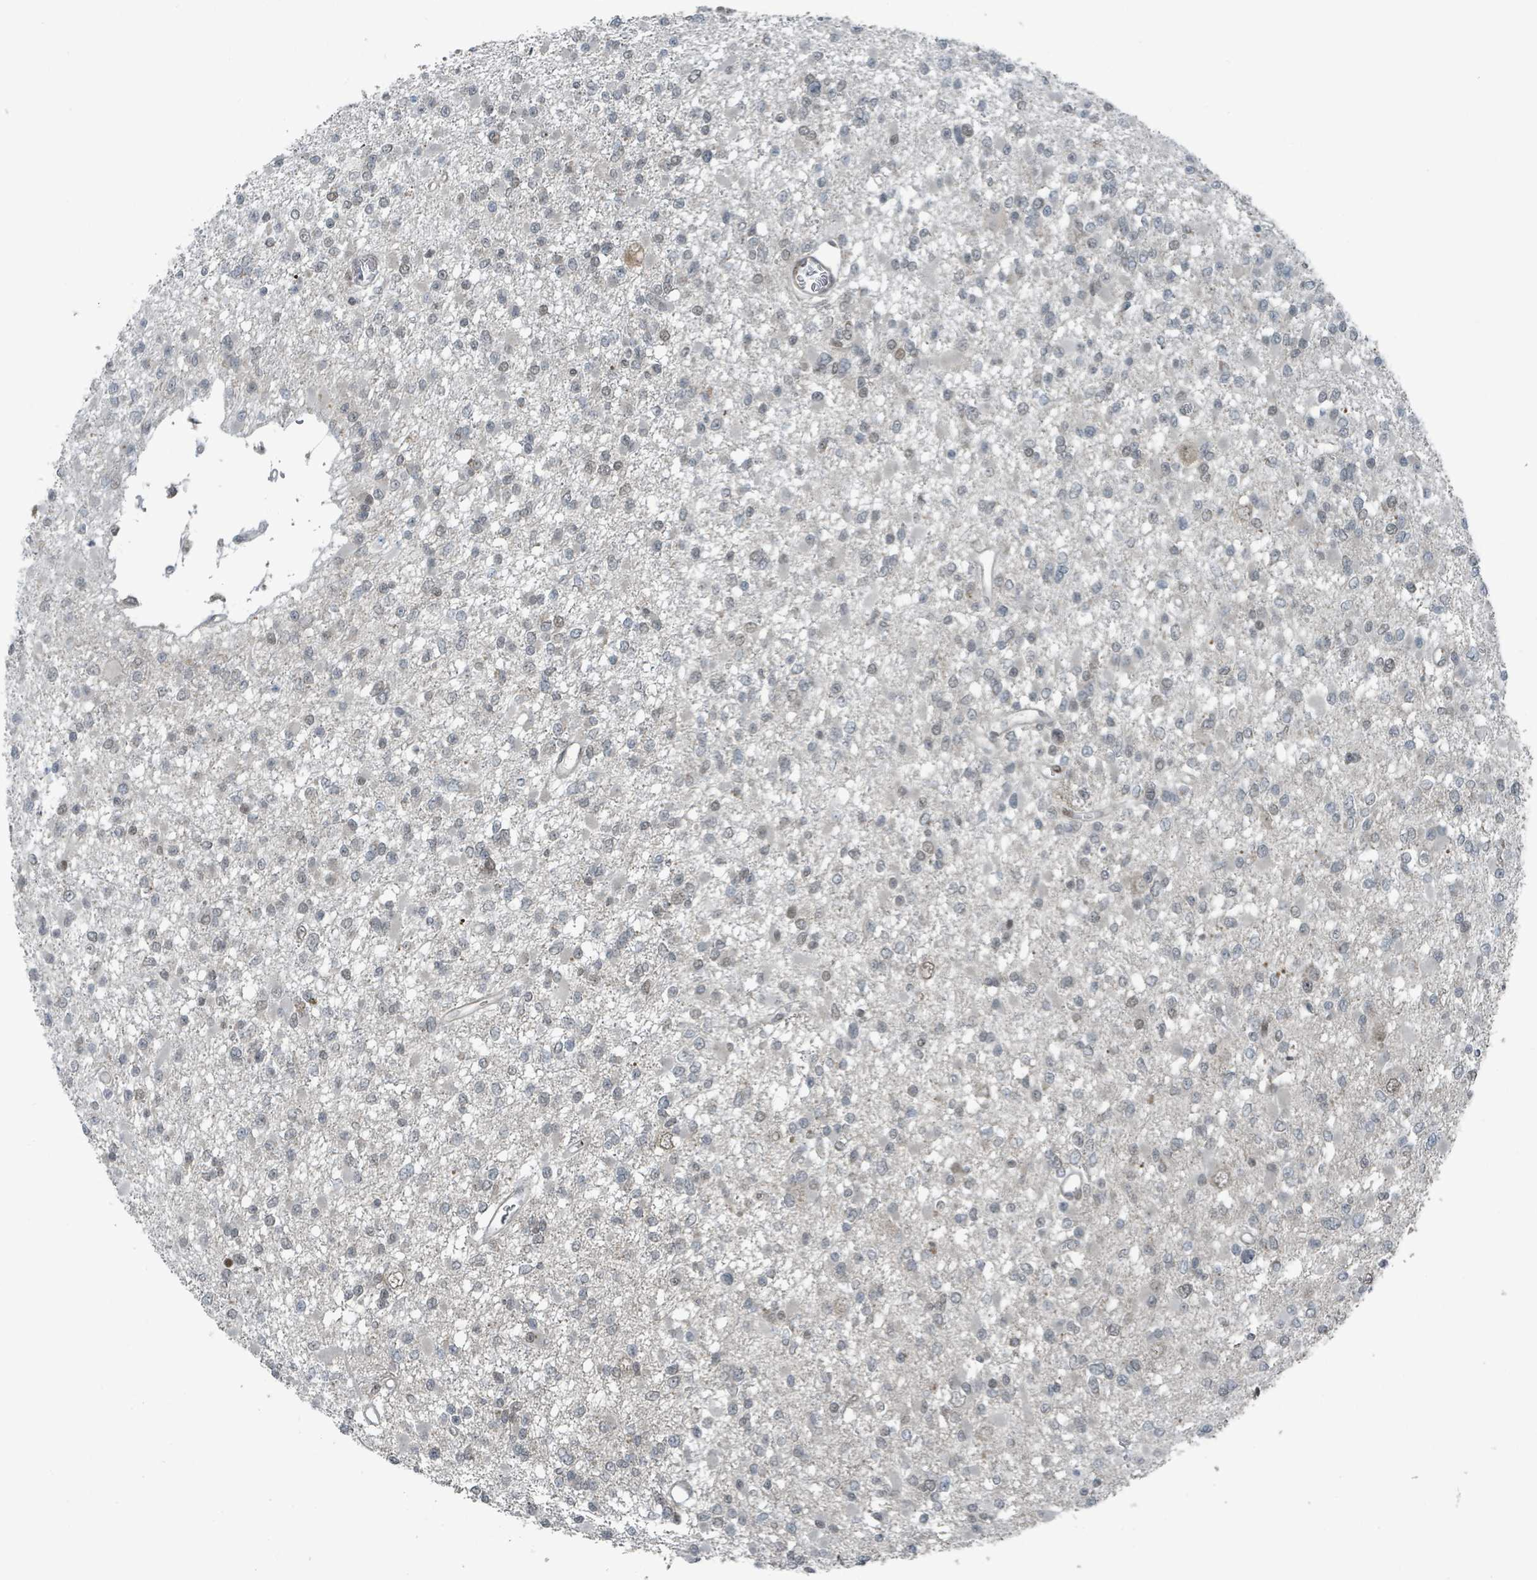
{"staining": {"intensity": "moderate", "quantity": "<25%", "location": "nuclear"}, "tissue": "glioma", "cell_type": "Tumor cells", "image_type": "cancer", "snomed": [{"axis": "morphology", "description": "Glioma, malignant, Low grade"}, {"axis": "topography", "description": "Brain"}], "caption": "Glioma stained with IHC demonstrates moderate nuclear expression in approximately <25% of tumor cells.", "gene": "PHIP", "patient": {"sex": "female", "age": 22}}